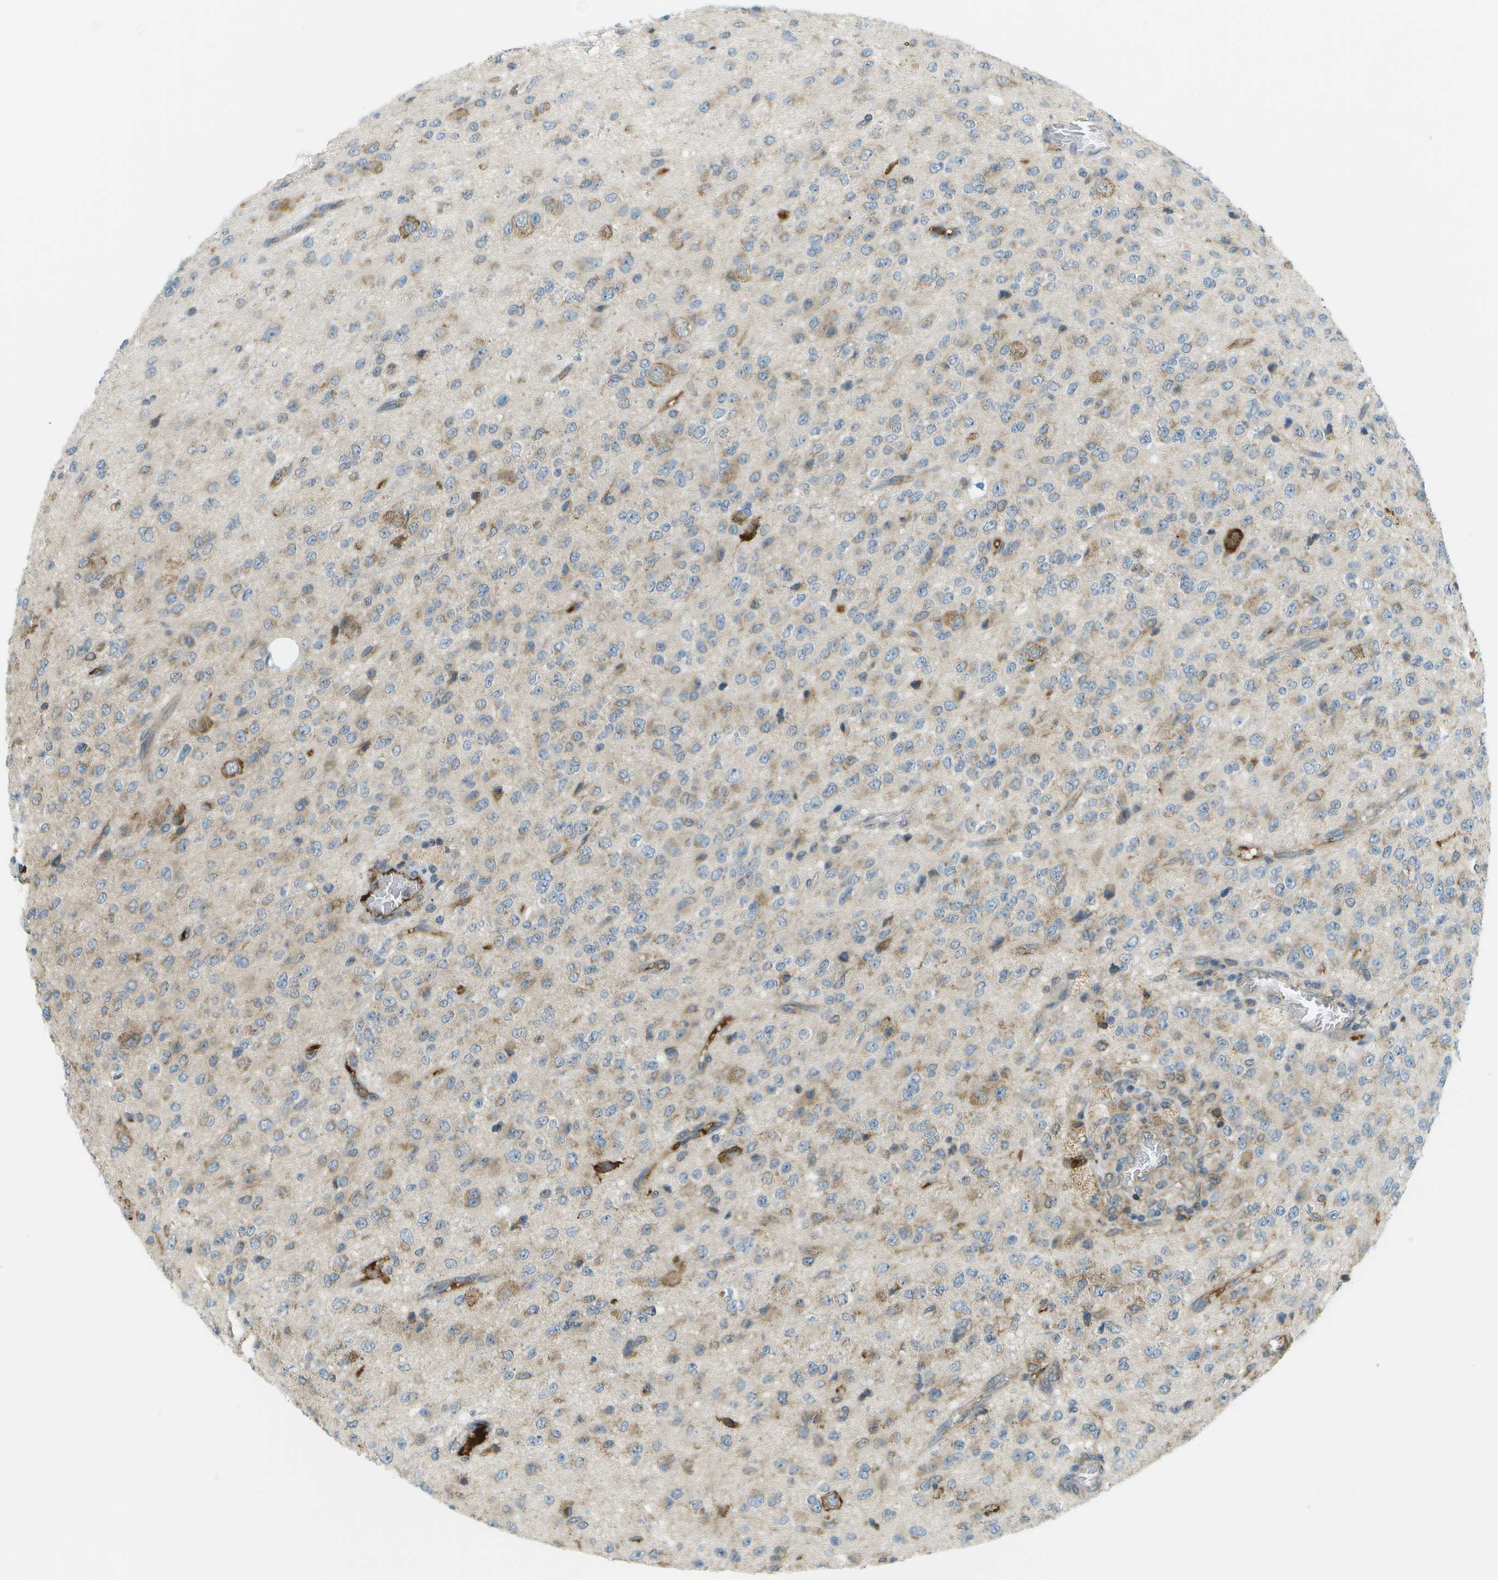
{"staining": {"intensity": "moderate", "quantity": "<25%", "location": "cytoplasmic/membranous"}, "tissue": "glioma", "cell_type": "Tumor cells", "image_type": "cancer", "snomed": [{"axis": "morphology", "description": "Glioma, malignant, High grade"}, {"axis": "topography", "description": "pancreas cauda"}], "caption": "Immunohistochemical staining of human malignant glioma (high-grade) shows low levels of moderate cytoplasmic/membranous protein expression in approximately <25% of tumor cells. (IHC, brightfield microscopy, high magnification).", "gene": "USP30", "patient": {"sex": "male", "age": 60}}